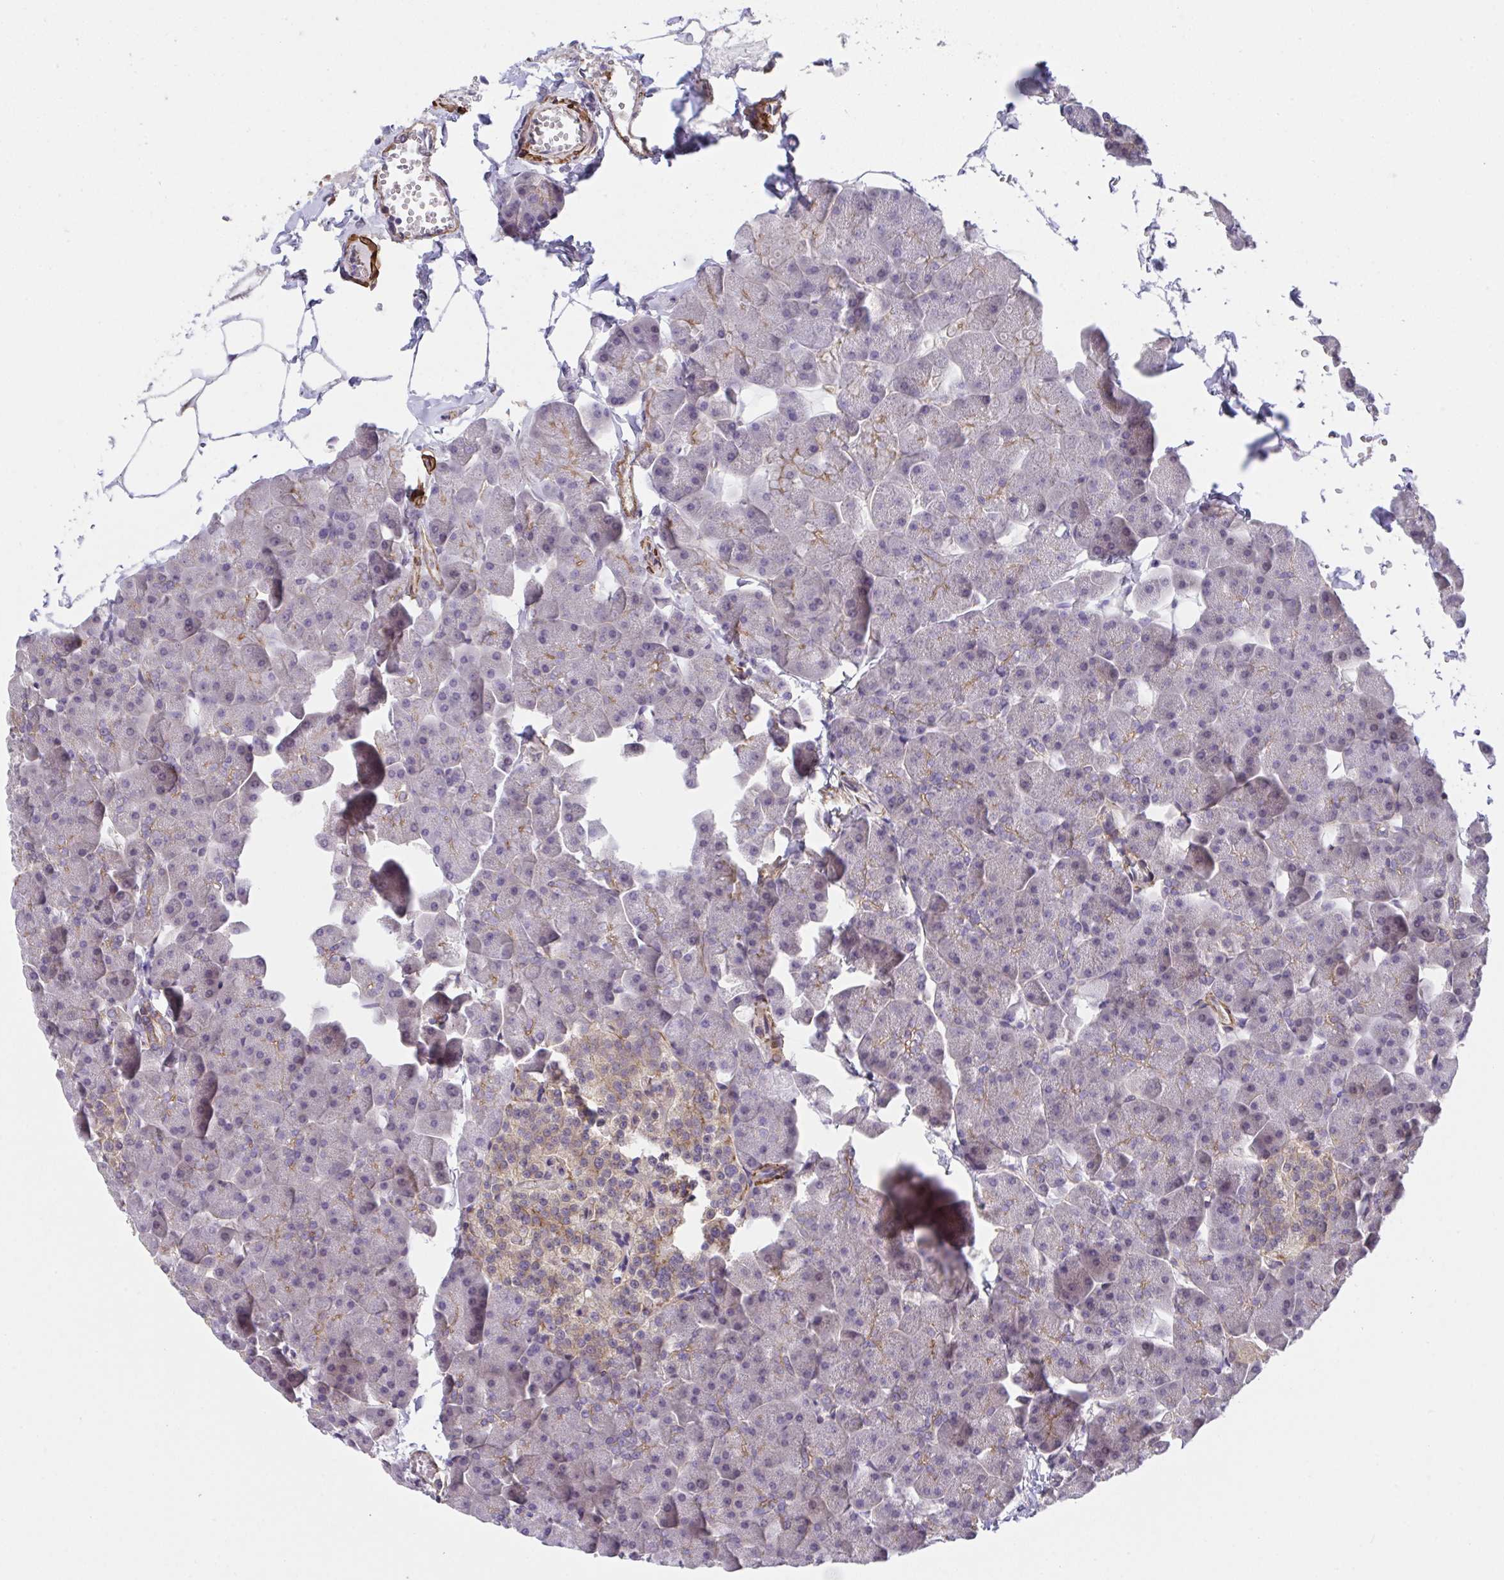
{"staining": {"intensity": "weak", "quantity": "25%-75%", "location": "cytoplasmic/membranous"}, "tissue": "pancreas", "cell_type": "Exocrine glandular cells", "image_type": "normal", "snomed": [{"axis": "morphology", "description": "Normal tissue, NOS"}, {"axis": "topography", "description": "Pancreas"}], "caption": "Immunohistochemistry photomicrograph of unremarkable pancreas stained for a protein (brown), which reveals low levels of weak cytoplasmic/membranous positivity in approximately 25%-75% of exocrine glandular cells.", "gene": "ZNF696", "patient": {"sex": "male", "age": 35}}